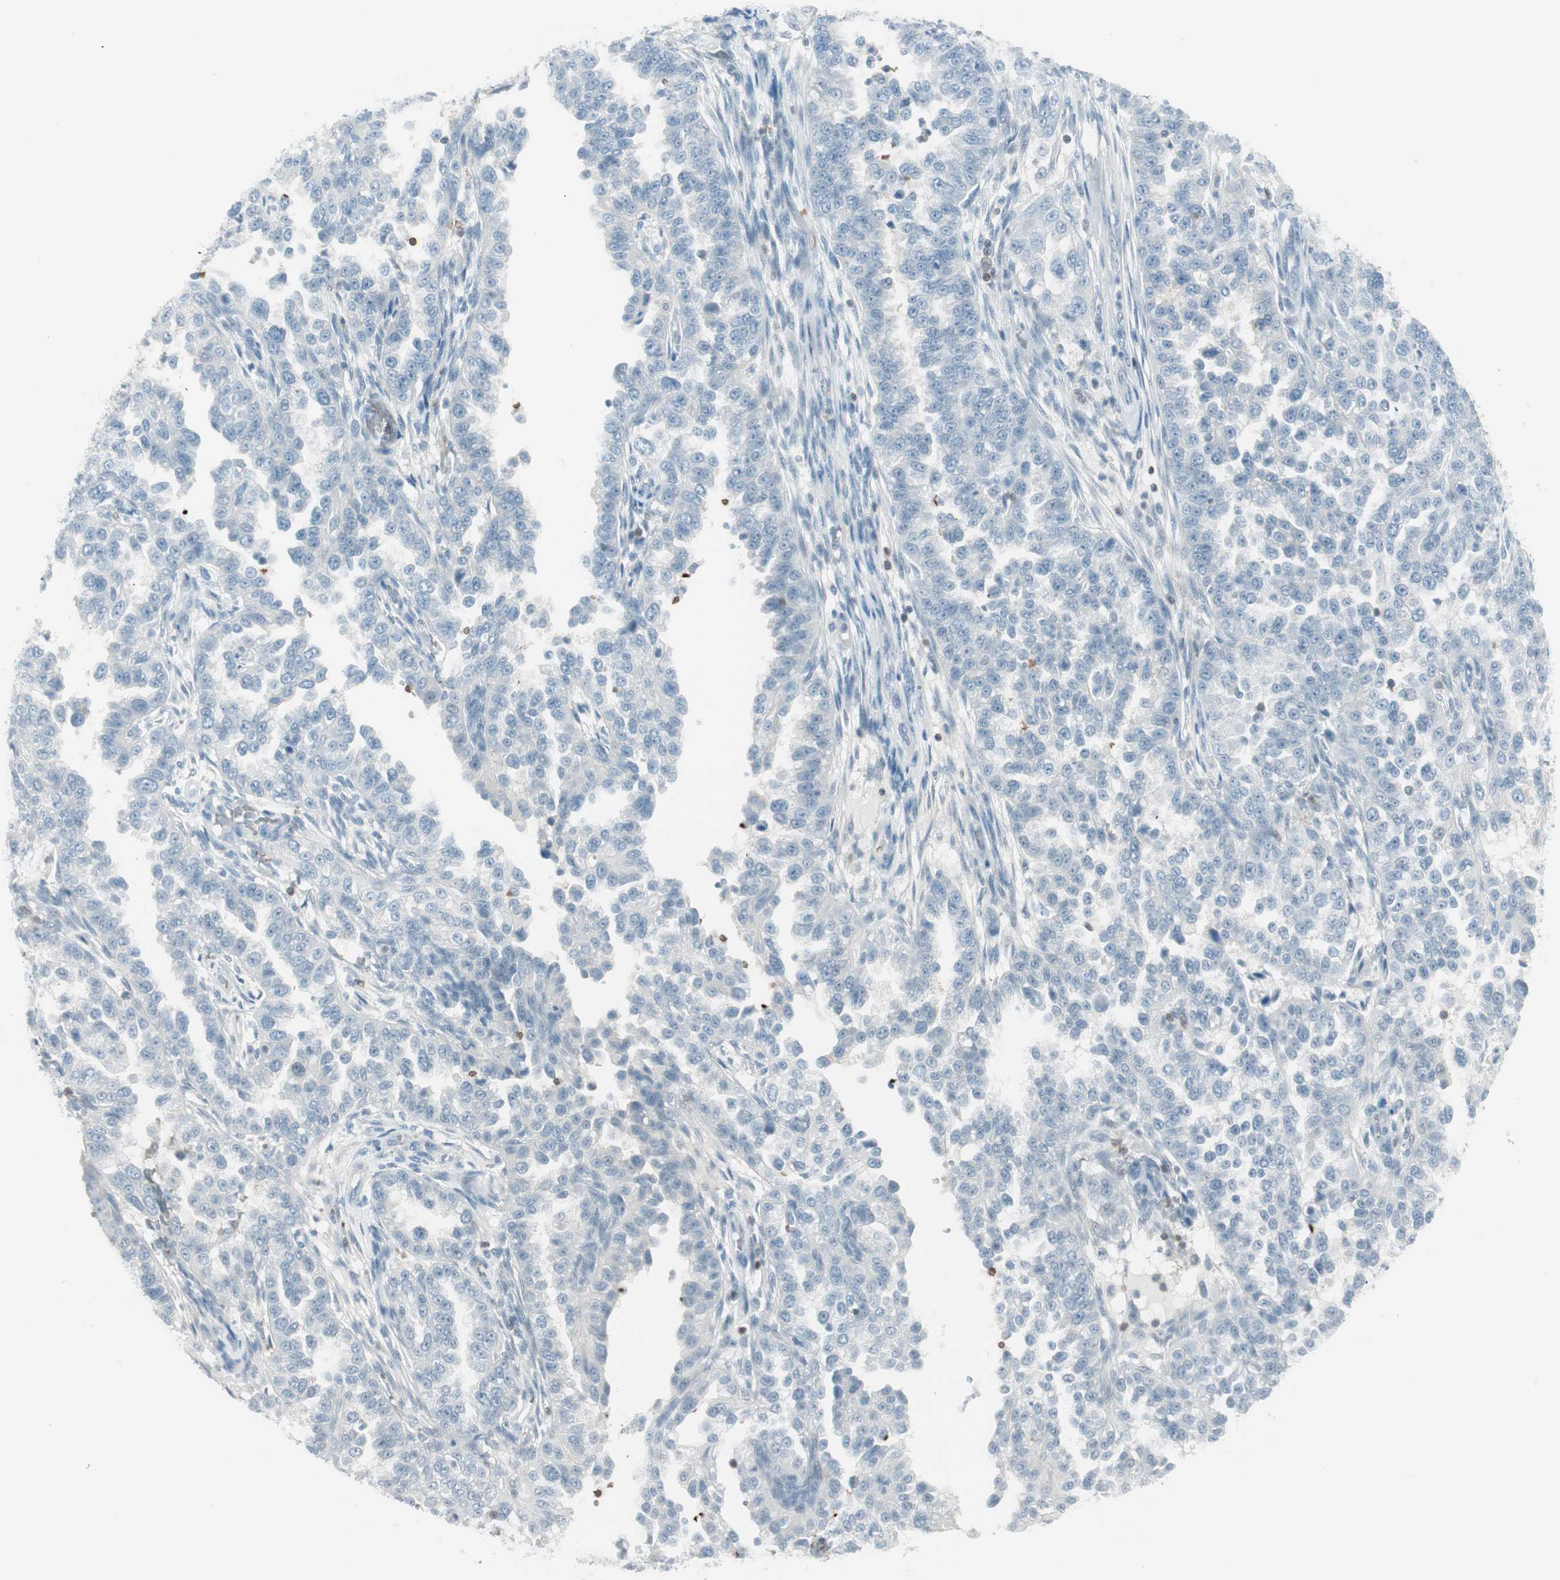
{"staining": {"intensity": "negative", "quantity": "none", "location": "none"}, "tissue": "endometrial cancer", "cell_type": "Tumor cells", "image_type": "cancer", "snomed": [{"axis": "morphology", "description": "Adenocarcinoma, NOS"}, {"axis": "topography", "description": "Endometrium"}], "caption": "Immunohistochemistry micrograph of endometrial cancer stained for a protein (brown), which exhibits no expression in tumor cells.", "gene": "MAP4K1", "patient": {"sex": "female", "age": 85}}